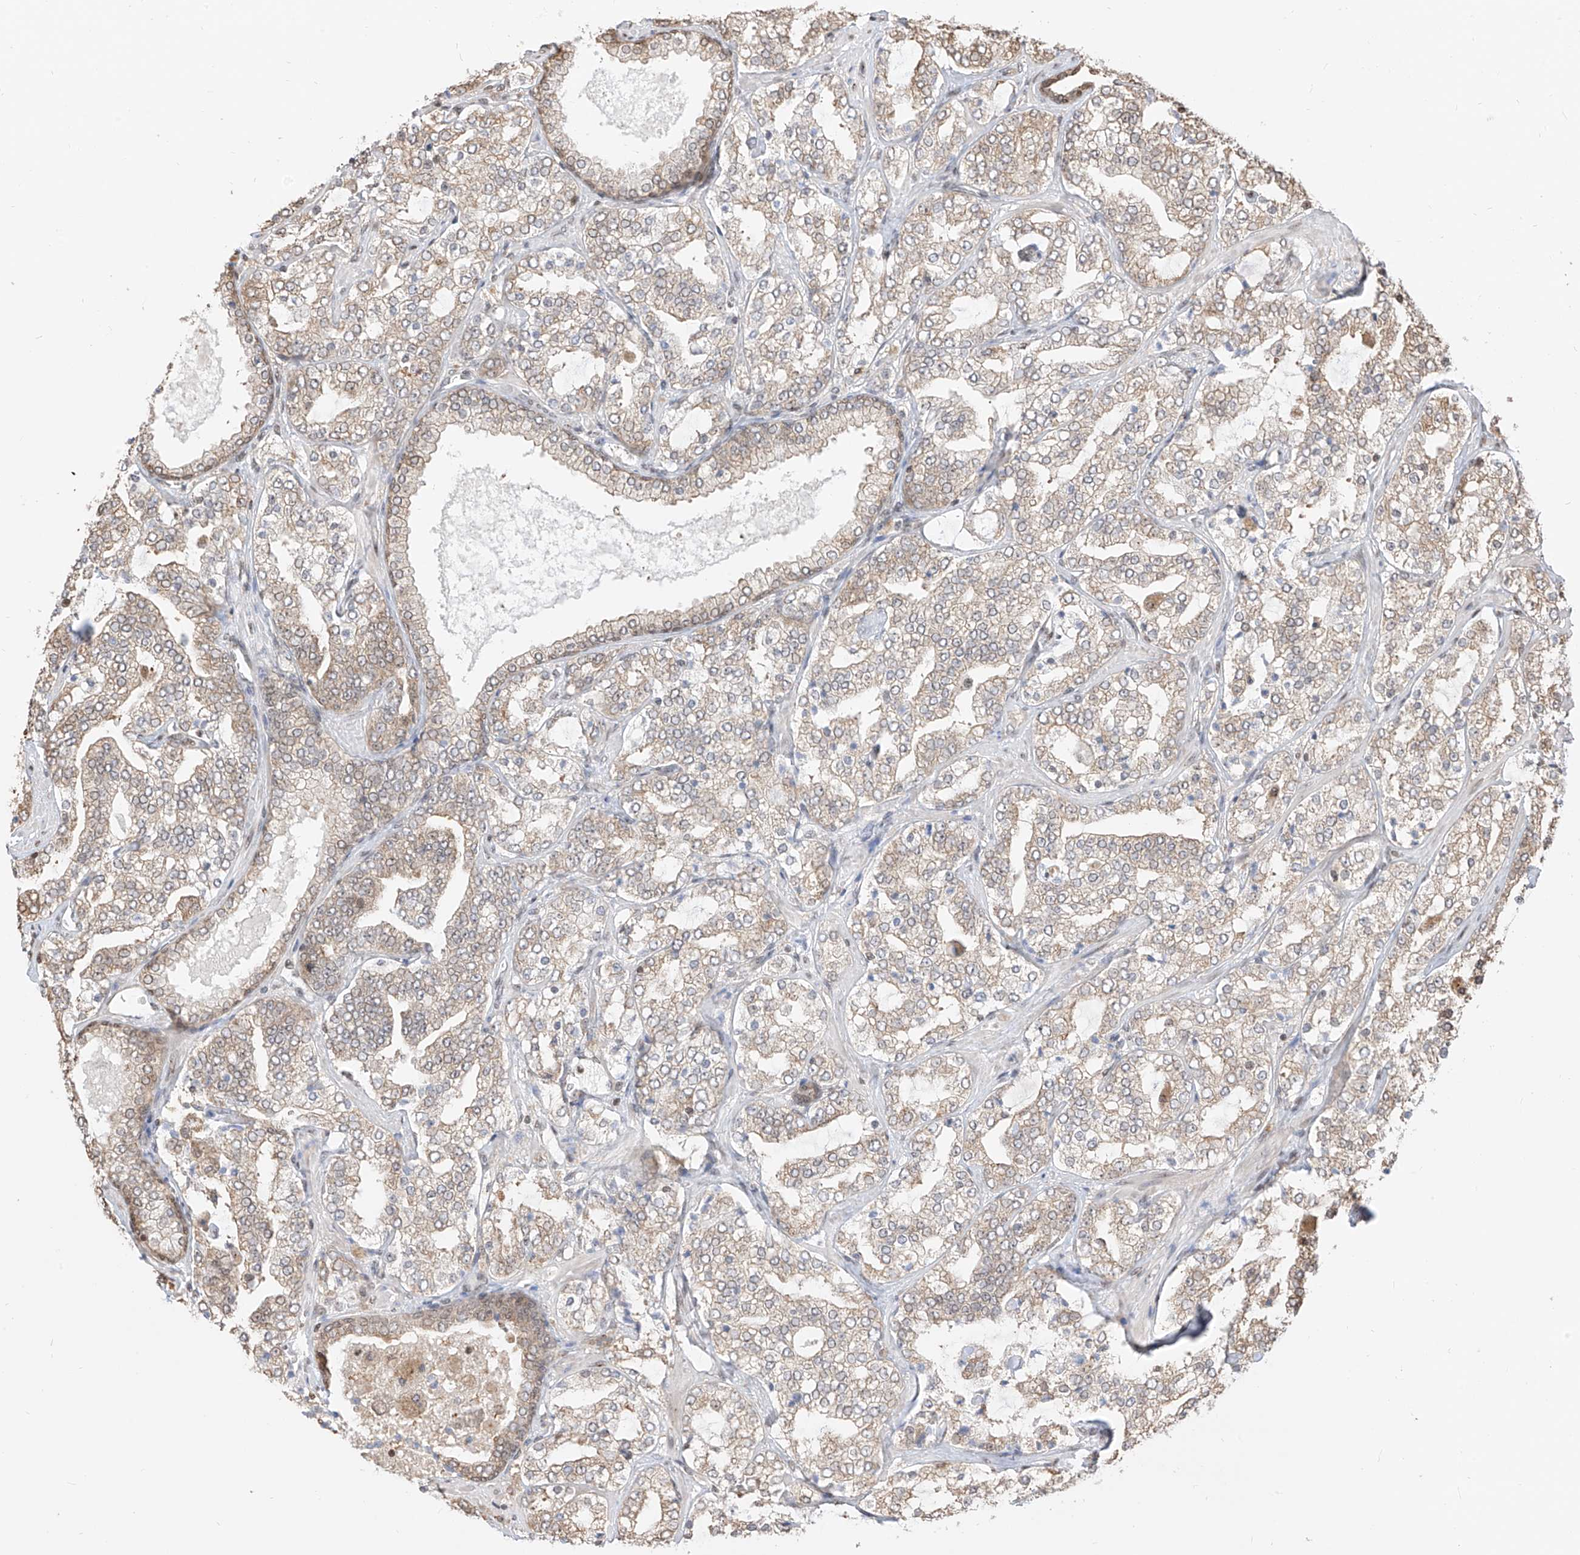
{"staining": {"intensity": "weak", "quantity": ">75%", "location": "cytoplasmic/membranous"}, "tissue": "prostate cancer", "cell_type": "Tumor cells", "image_type": "cancer", "snomed": [{"axis": "morphology", "description": "Adenocarcinoma, High grade"}, {"axis": "topography", "description": "Prostate"}], "caption": "This image demonstrates immunohistochemistry staining of adenocarcinoma (high-grade) (prostate), with low weak cytoplasmic/membranous positivity in approximately >75% of tumor cells.", "gene": "VMP1", "patient": {"sex": "male", "age": 64}}